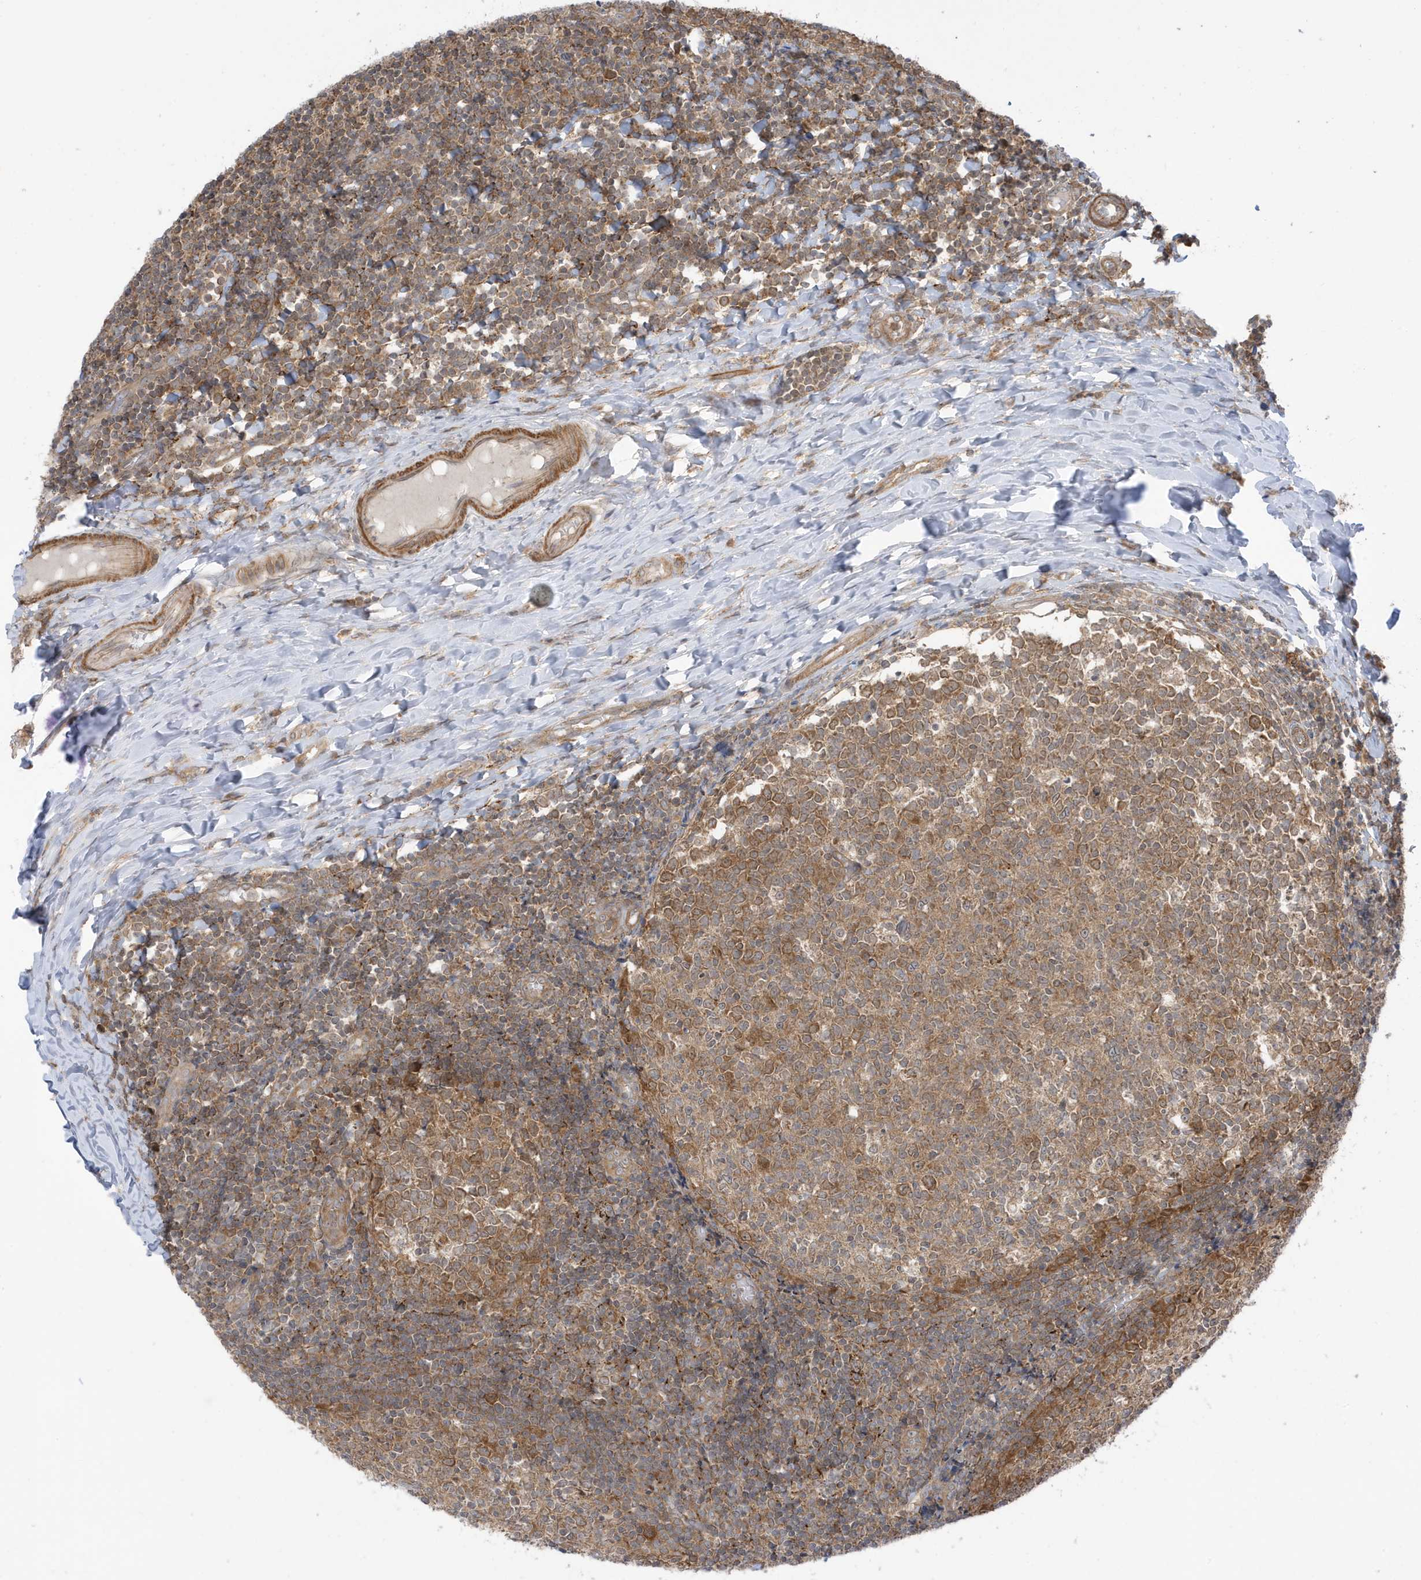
{"staining": {"intensity": "moderate", "quantity": ">75%", "location": "cytoplasmic/membranous"}, "tissue": "tonsil", "cell_type": "Germinal center cells", "image_type": "normal", "snomed": [{"axis": "morphology", "description": "Normal tissue, NOS"}, {"axis": "topography", "description": "Tonsil"}], "caption": "Approximately >75% of germinal center cells in benign tonsil show moderate cytoplasmic/membranous protein positivity as visualized by brown immunohistochemical staining.", "gene": "DHX36", "patient": {"sex": "female", "age": 19}}